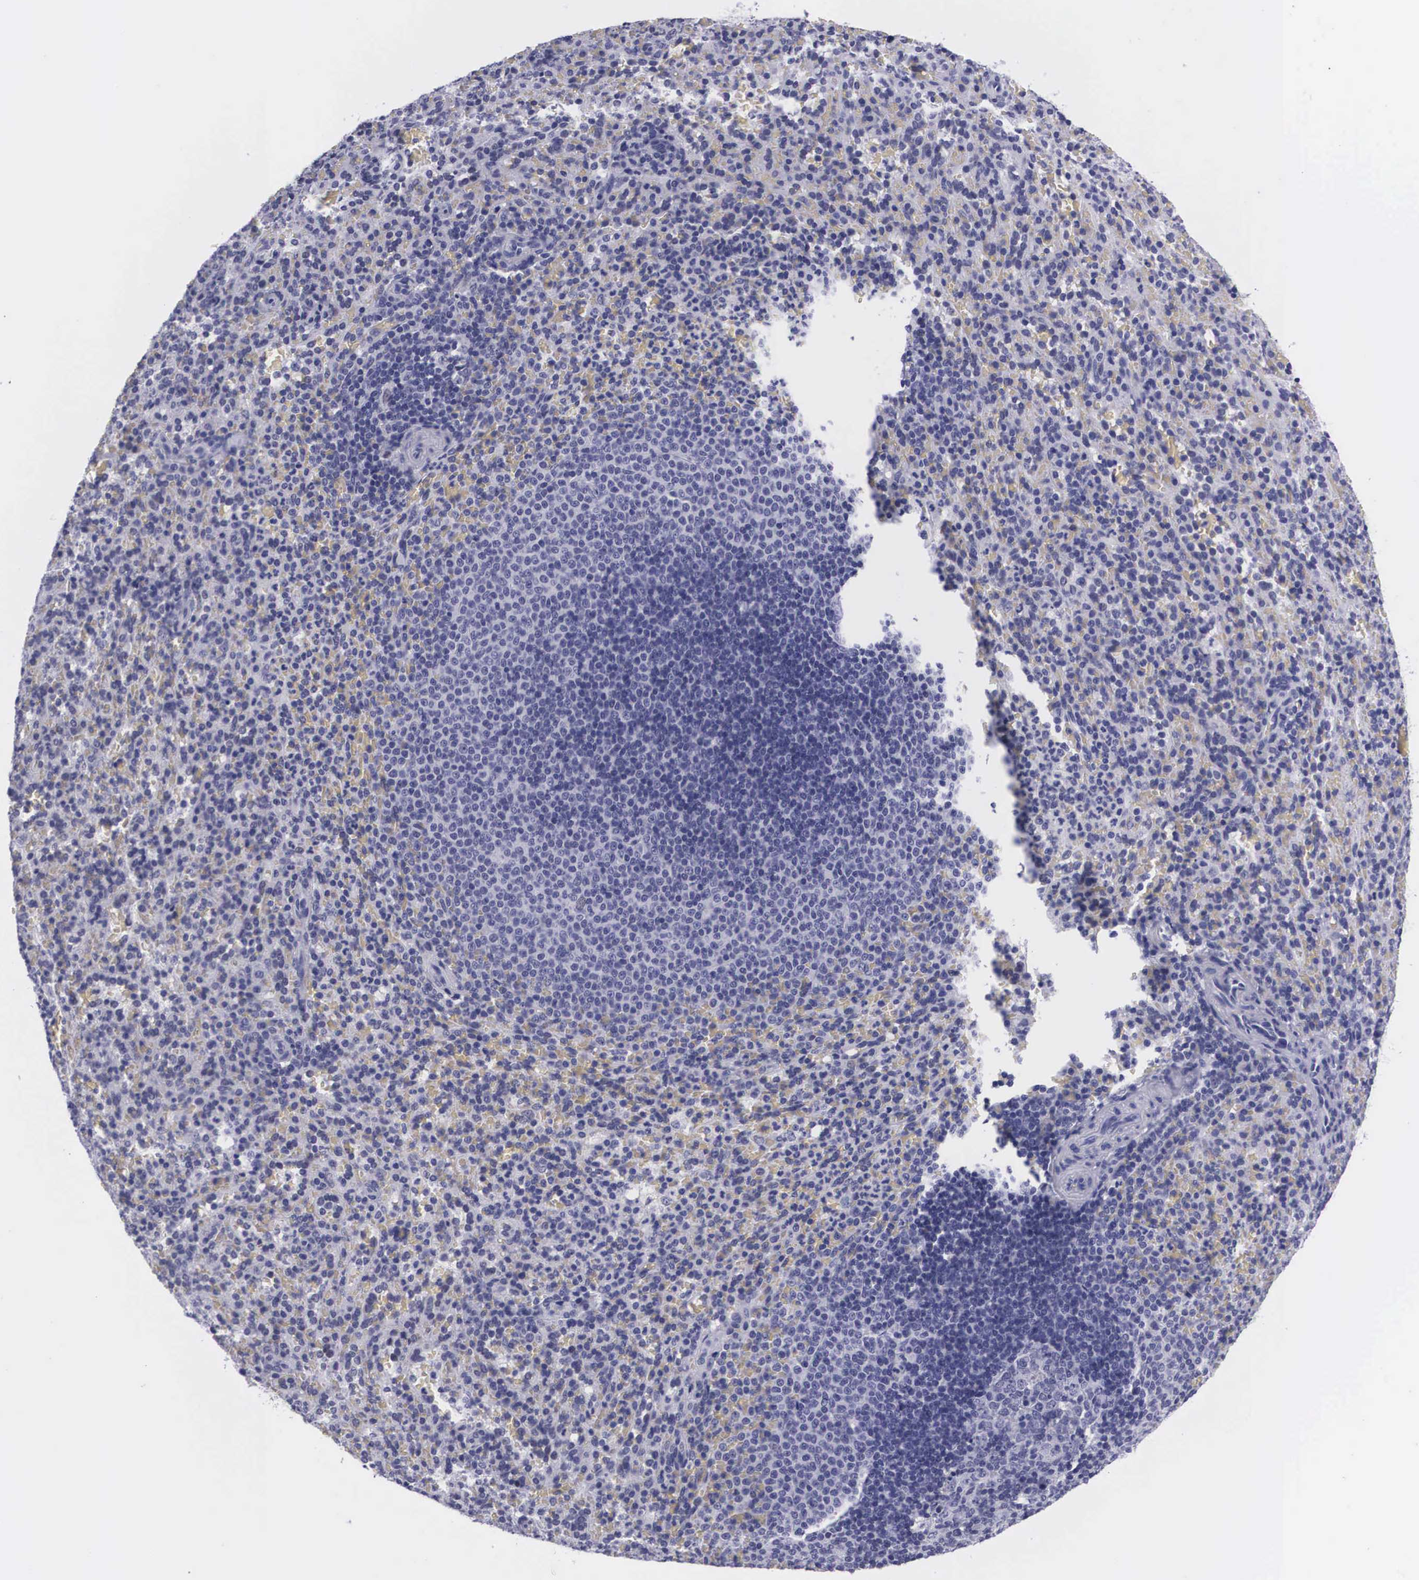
{"staining": {"intensity": "negative", "quantity": "none", "location": "none"}, "tissue": "spleen", "cell_type": "Cells in red pulp", "image_type": "normal", "snomed": [{"axis": "morphology", "description": "Normal tissue, NOS"}, {"axis": "topography", "description": "Spleen"}], "caption": "This is a micrograph of immunohistochemistry staining of unremarkable spleen, which shows no positivity in cells in red pulp. Brightfield microscopy of immunohistochemistry stained with DAB (brown) and hematoxylin (blue), captured at high magnification.", "gene": "C22orf31", "patient": {"sex": "female", "age": 21}}